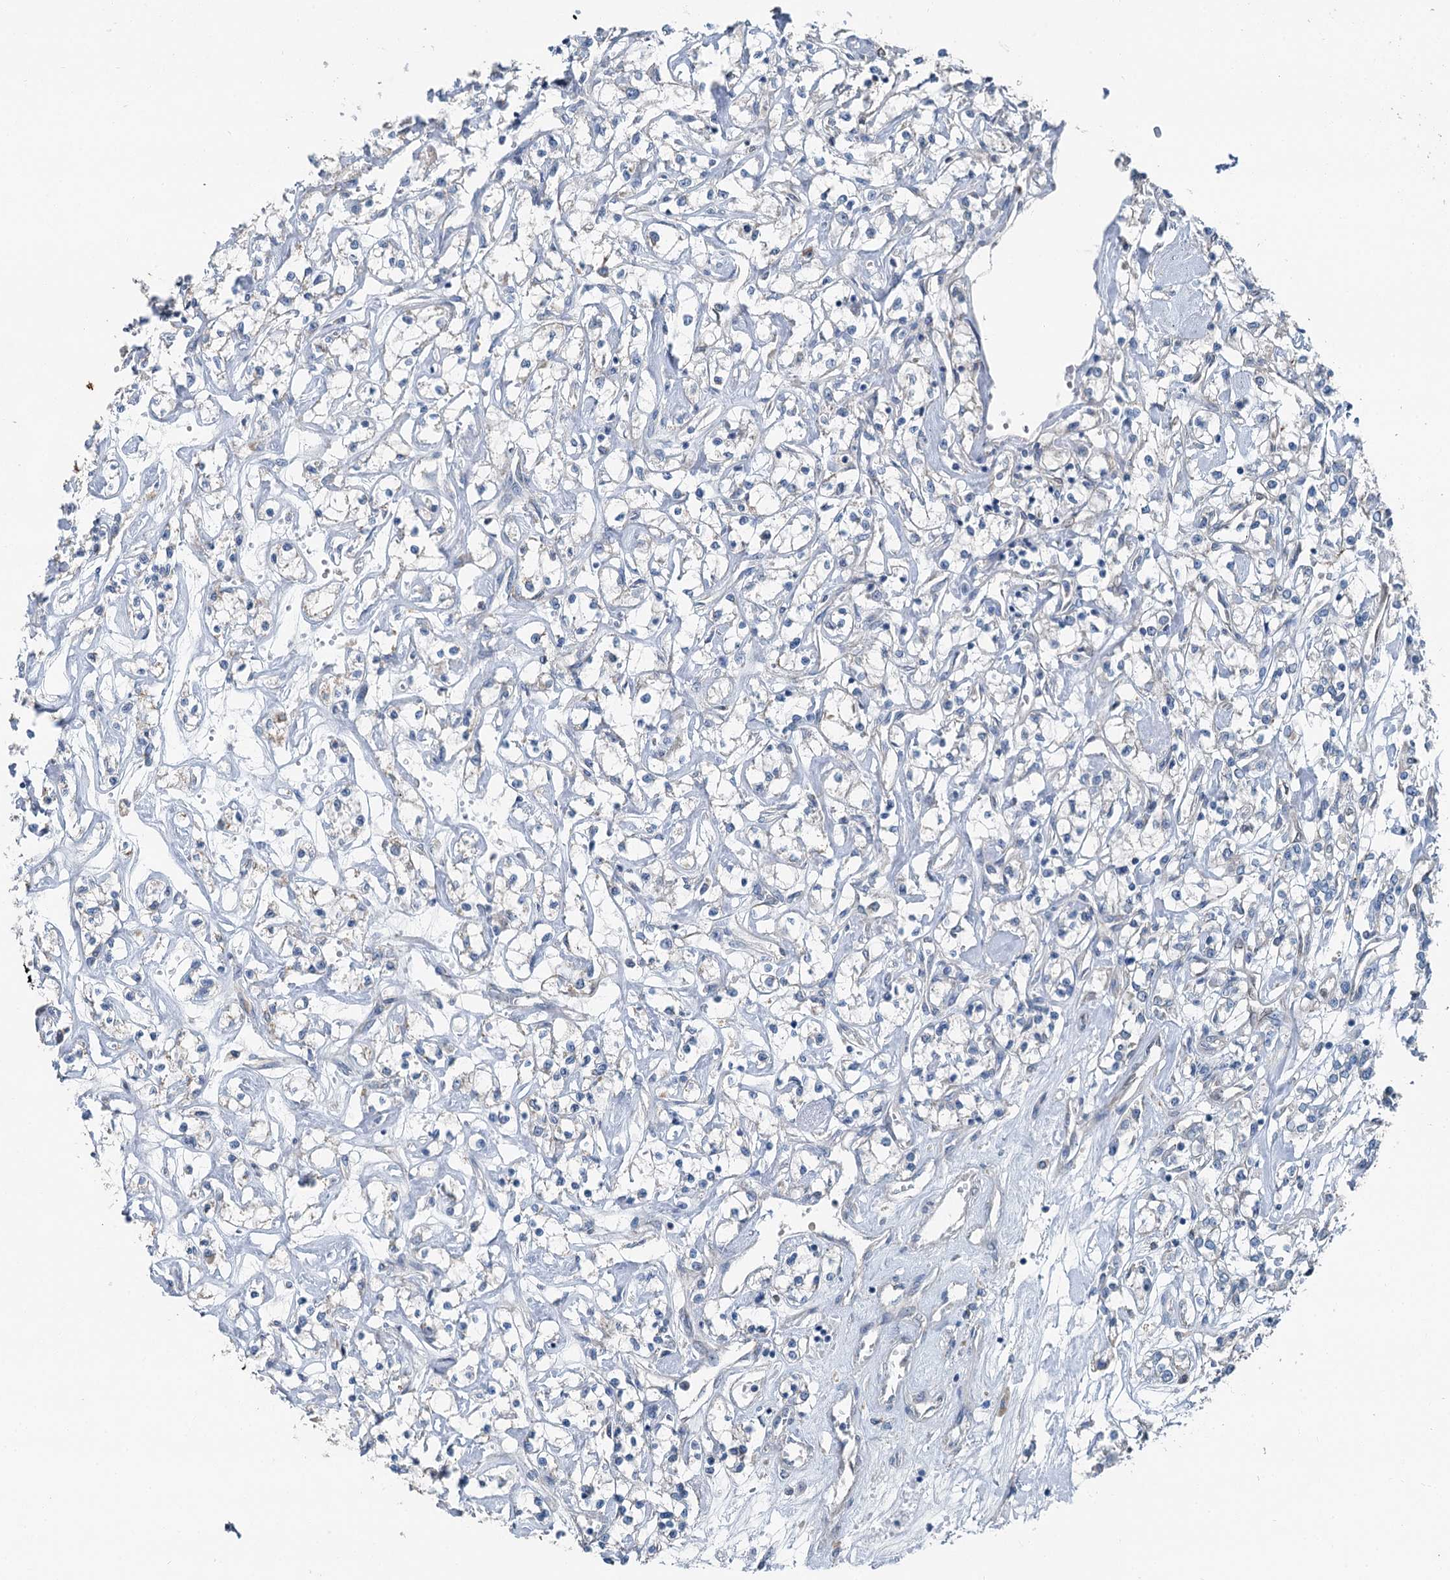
{"staining": {"intensity": "negative", "quantity": "none", "location": "none"}, "tissue": "renal cancer", "cell_type": "Tumor cells", "image_type": "cancer", "snomed": [{"axis": "morphology", "description": "Adenocarcinoma, NOS"}, {"axis": "topography", "description": "Kidney"}], "caption": "Immunohistochemistry (IHC) photomicrograph of human renal cancer stained for a protein (brown), which exhibits no positivity in tumor cells.", "gene": "C6orf120", "patient": {"sex": "female", "age": 59}}